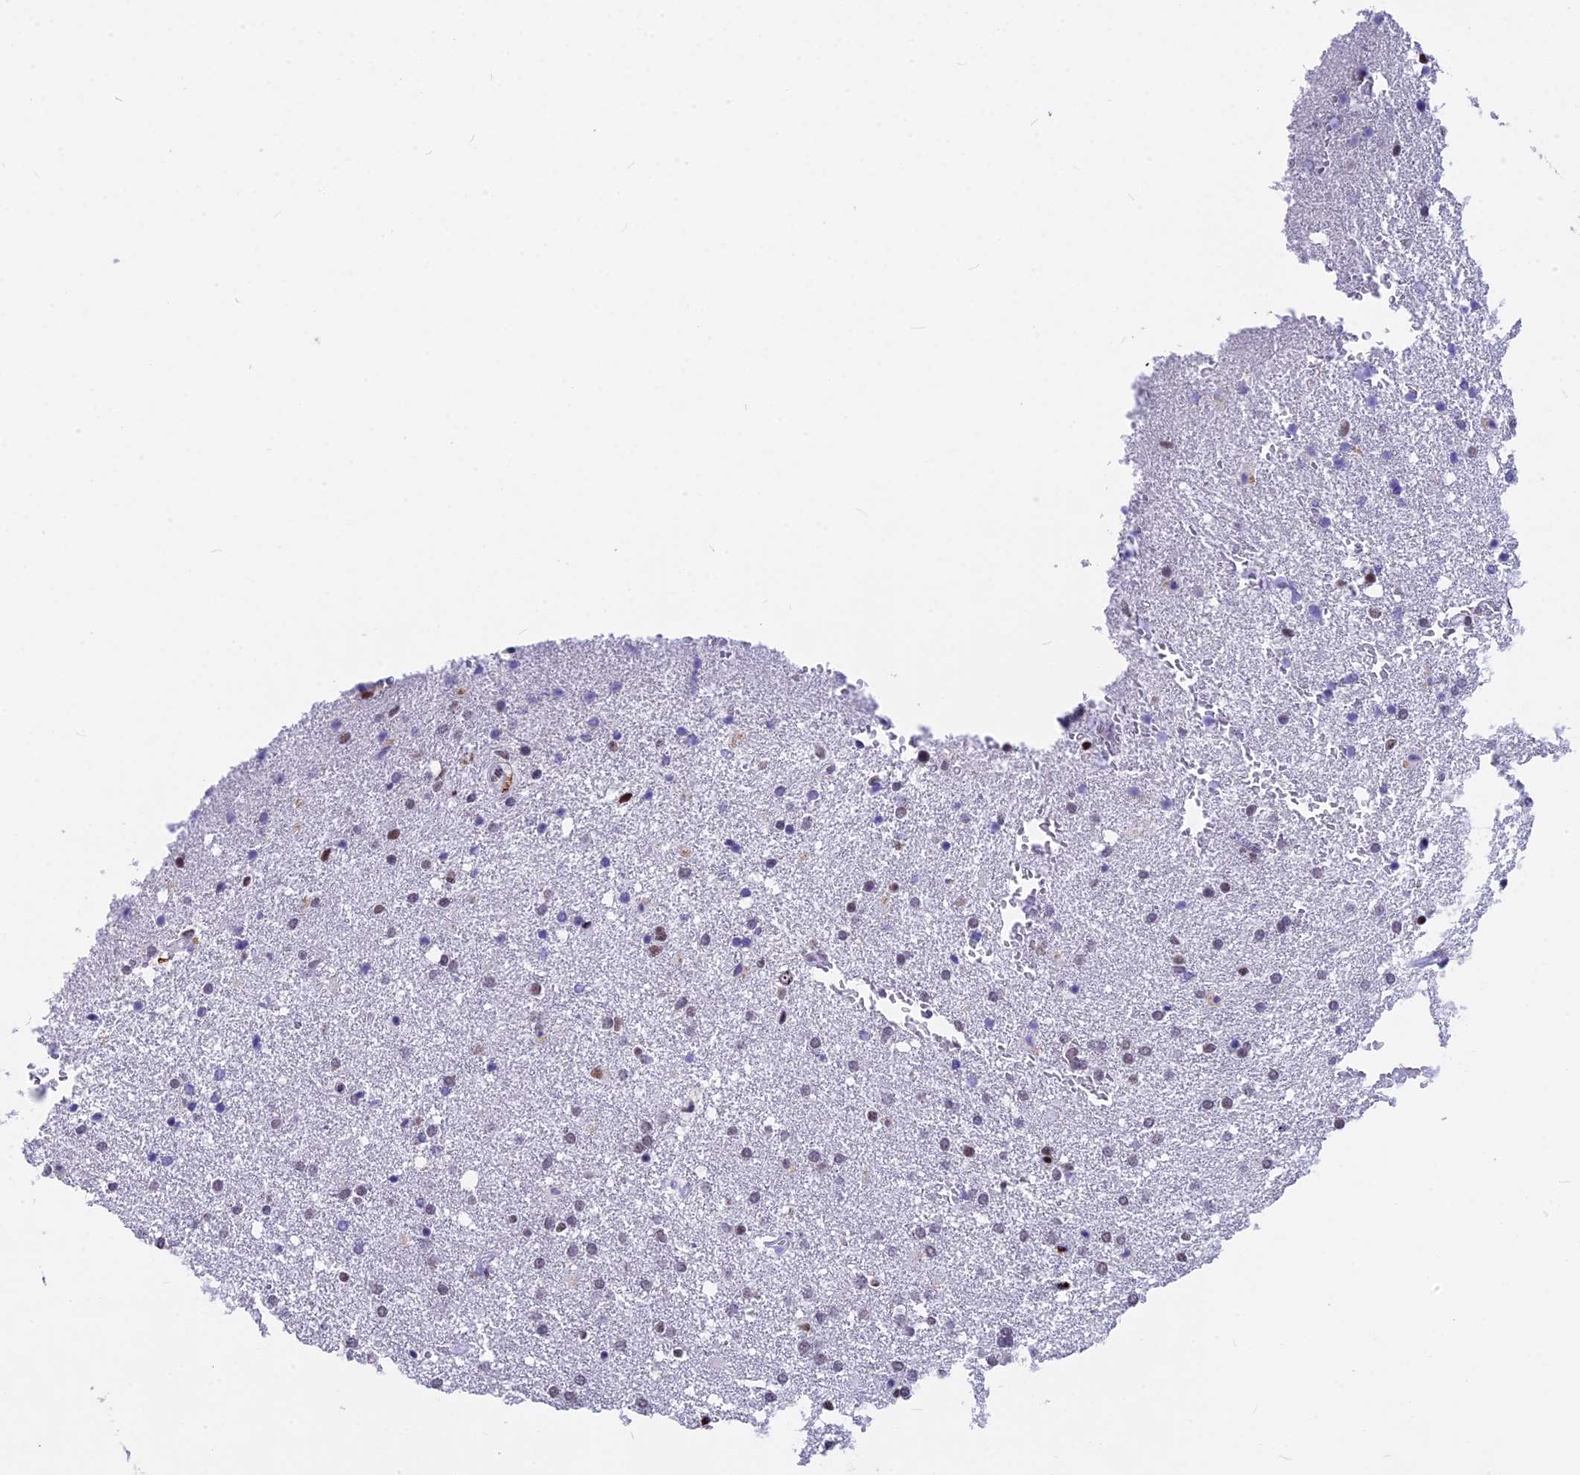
{"staining": {"intensity": "weak", "quantity": "<25%", "location": "nuclear"}, "tissue": "glioma", "cell_type": "Tumor cells", "image_type": "cancer", "snomed": [{"axis": "morphology", "description": "Glioma, malignant, High grade"}, {"axis": "topography", "description": "Brain"}], "caption": "Tumor cells are negative for brown protein staining in glioma.", "gene": "NSA2", "patient": {"sex": "male", "age": 72}}